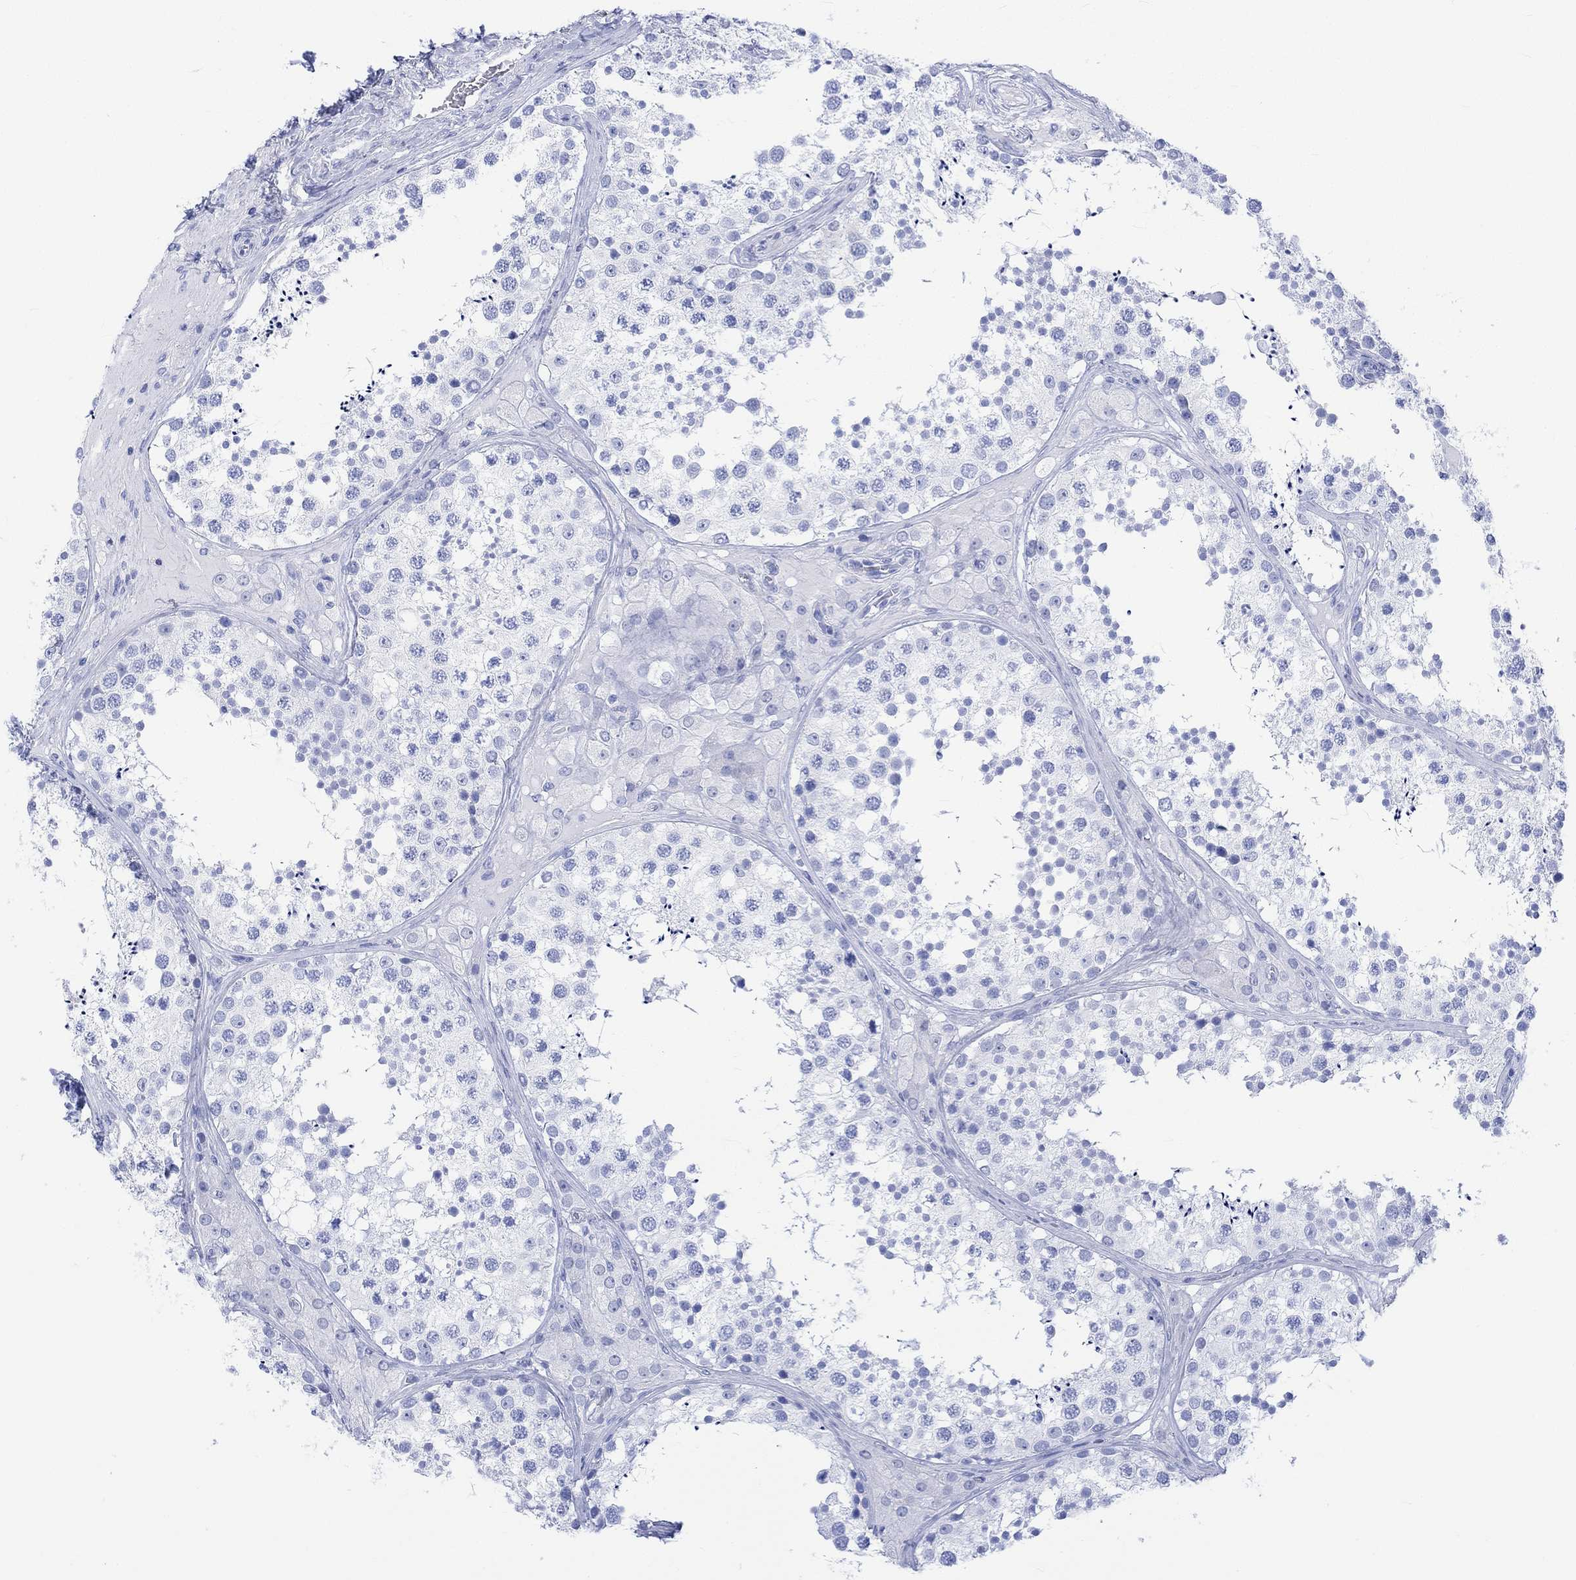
{"staining": {"intensity": "negative", "quantity": "none", "location": "none"}, "tissue": "testis", "cell_type": "Cells in seminiferous ducts", "image_type": "normal", "snomed": [{"axis": "morphology", "description": "Normal tissue, NOS"}, {"axis": "topography", "description": "Testis"}], "caption": "Immunohistochemical staining of benign testis shows no significant expression in cells in seminiferous ducts. (DAB immunohistochemistry, high magnification).", "gene": "CELF4", "patient": {"sex": "male", "age": 34}}